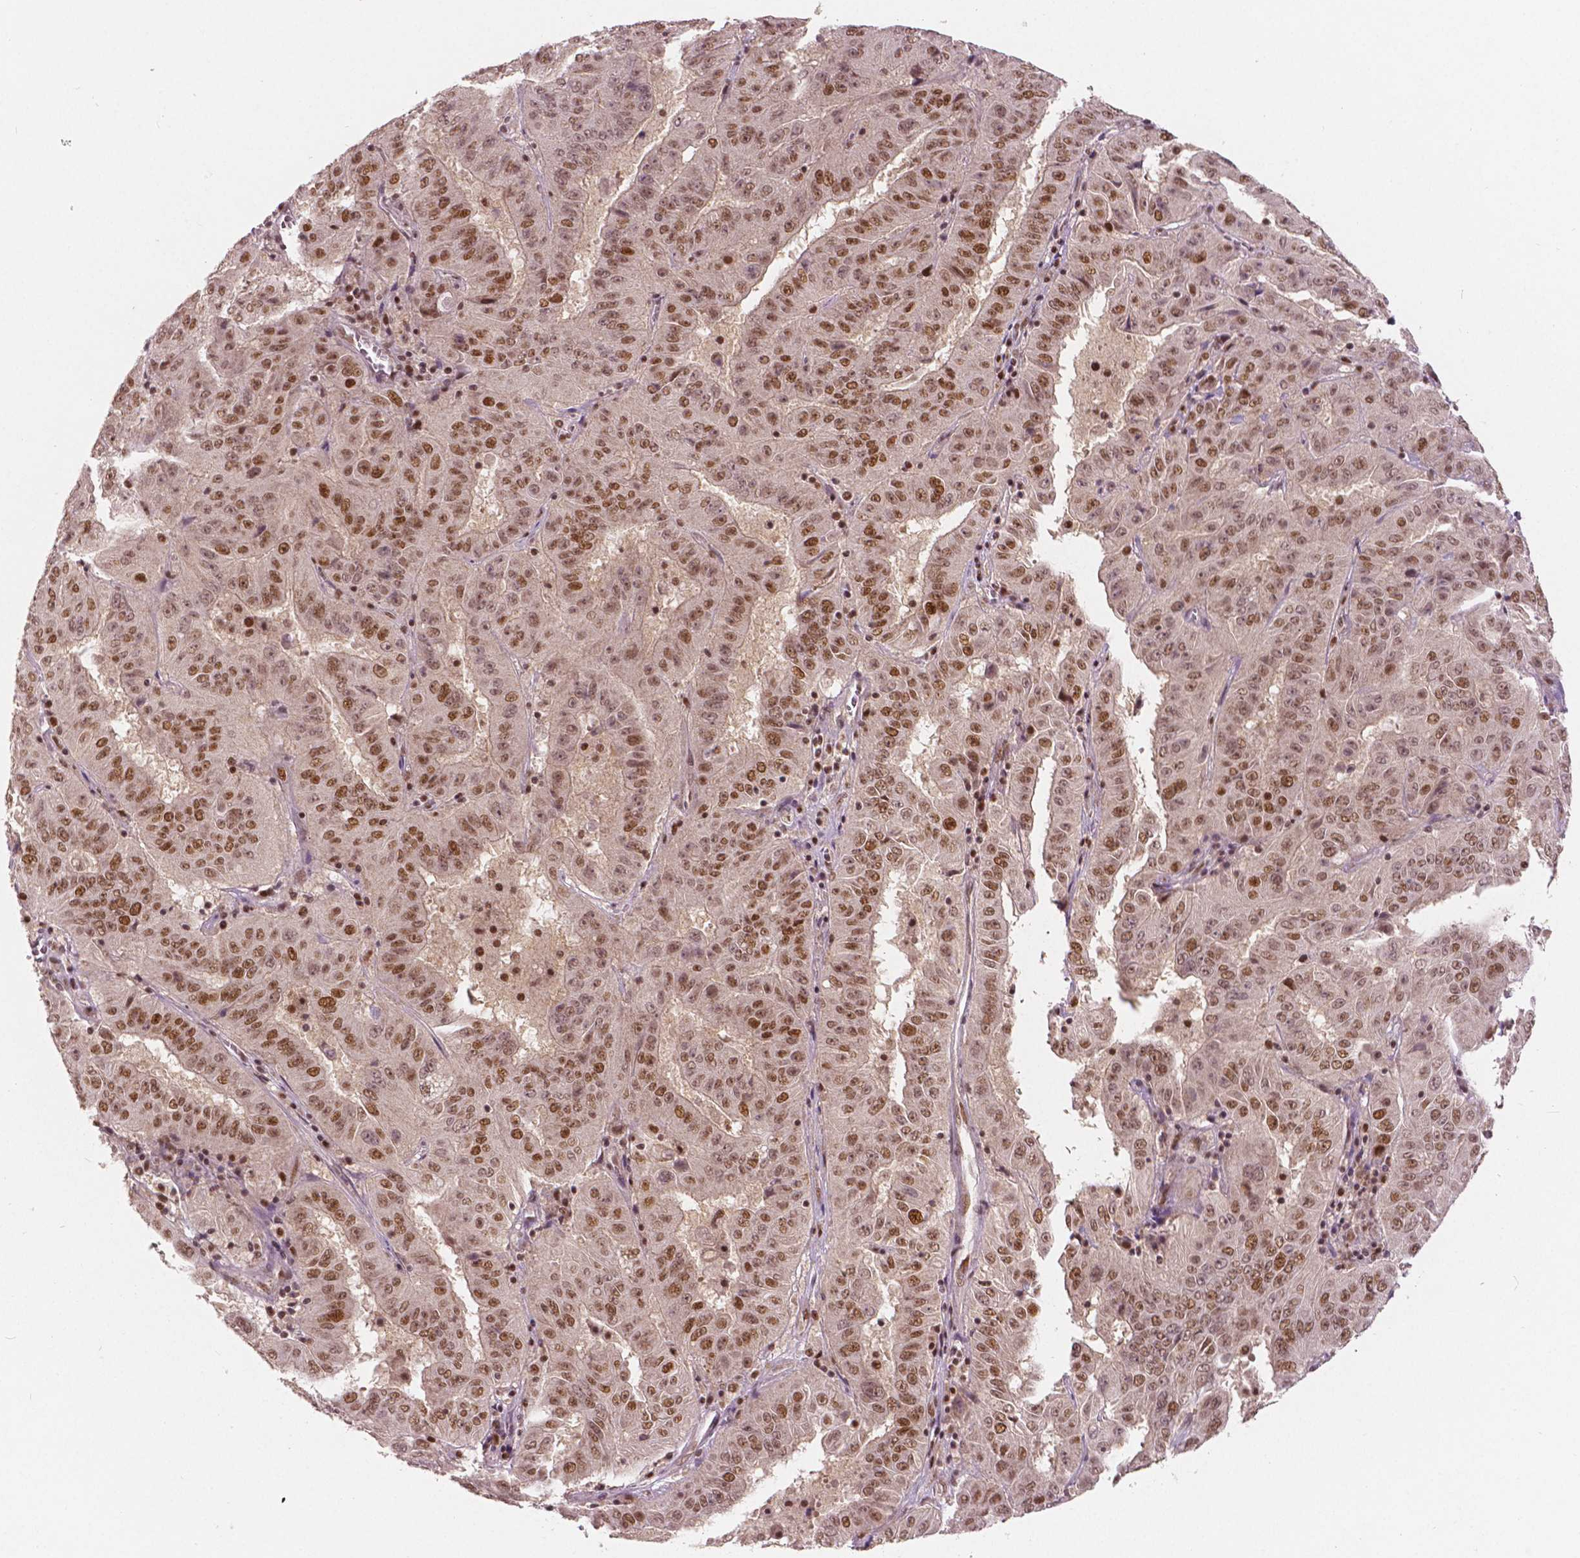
{"staining": {"intensity": "moderate", "quantity": ">75%", "location": "nuclear"}, "tissue": "pancreatic cancer", "cell_type": "Tumor cells", "image_type": "cancer", "snomed": [{"axis": "morphology", "description": "Adenocarcinoma, NOS"}, {"axis": "topography", "description": "Pancreas"}], "caption": "A brown stain shows moderate nuclear expression of a protein in pancreatic cancer (adenocarcinoma) tumor cells. (DAB IHC with brightfield microscopy, high magnification).", "gene": "NSD2", "patient": {"sex": "male", "age": 63}}